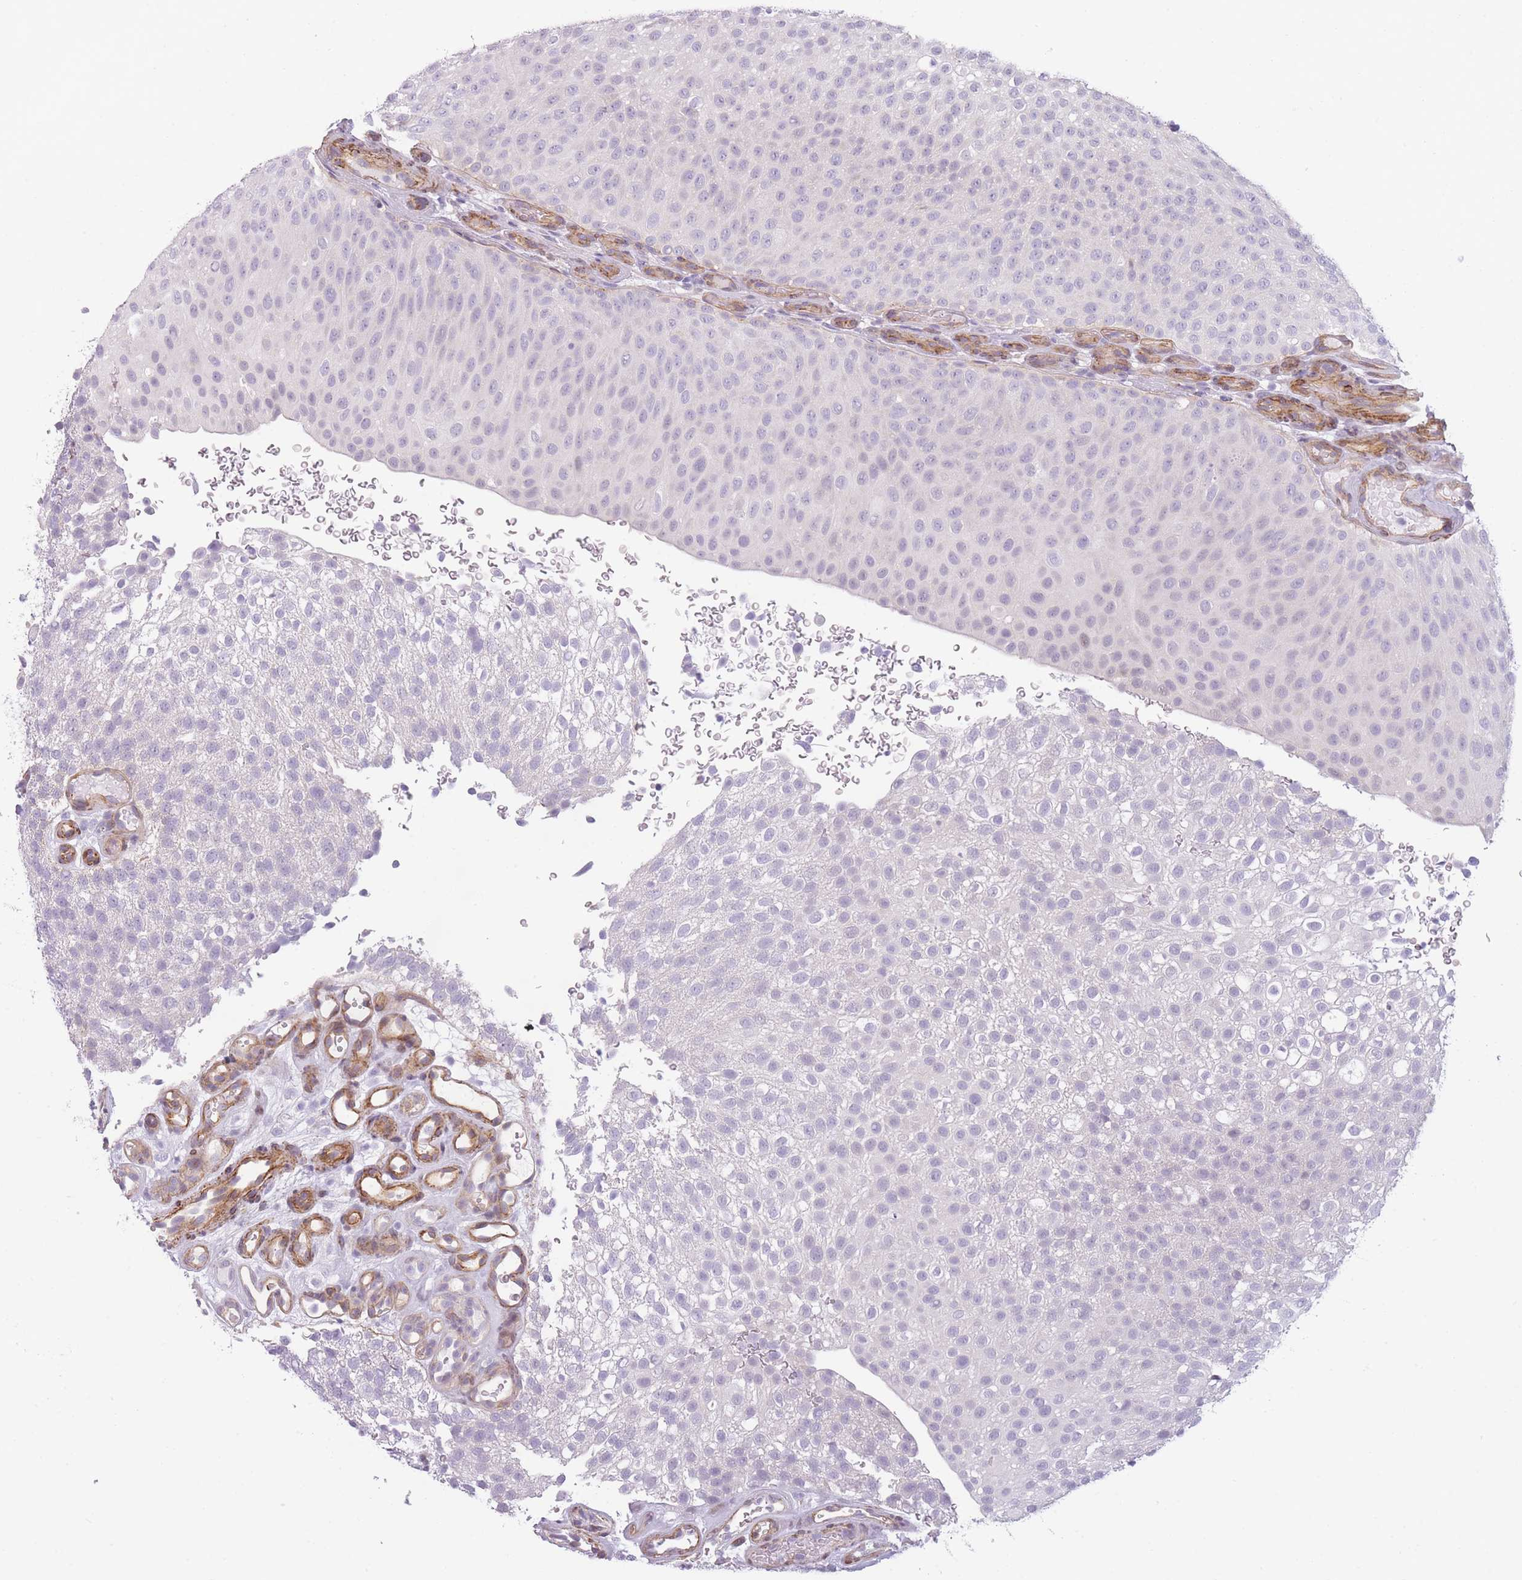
{"staining": {"intensity": "negative", "quantity": "none", "location": "none"}, "tissue": "urothelial cancer", "cell_type": "Tumor cells", "image_type": "cancer", "snomed": [{"axis": "morphology", "description": "Urothelial carcinoma, Low grade"}, {"axis": "topography", "description": "Urinary bladder"}], "caption": "Human urothelial carcinoma (low-grade) stained for a protein using IHC demonstrates no expression in tumor cells.", "gene": "OR6B3", "patient": {"sex": "male", "age": 78}}